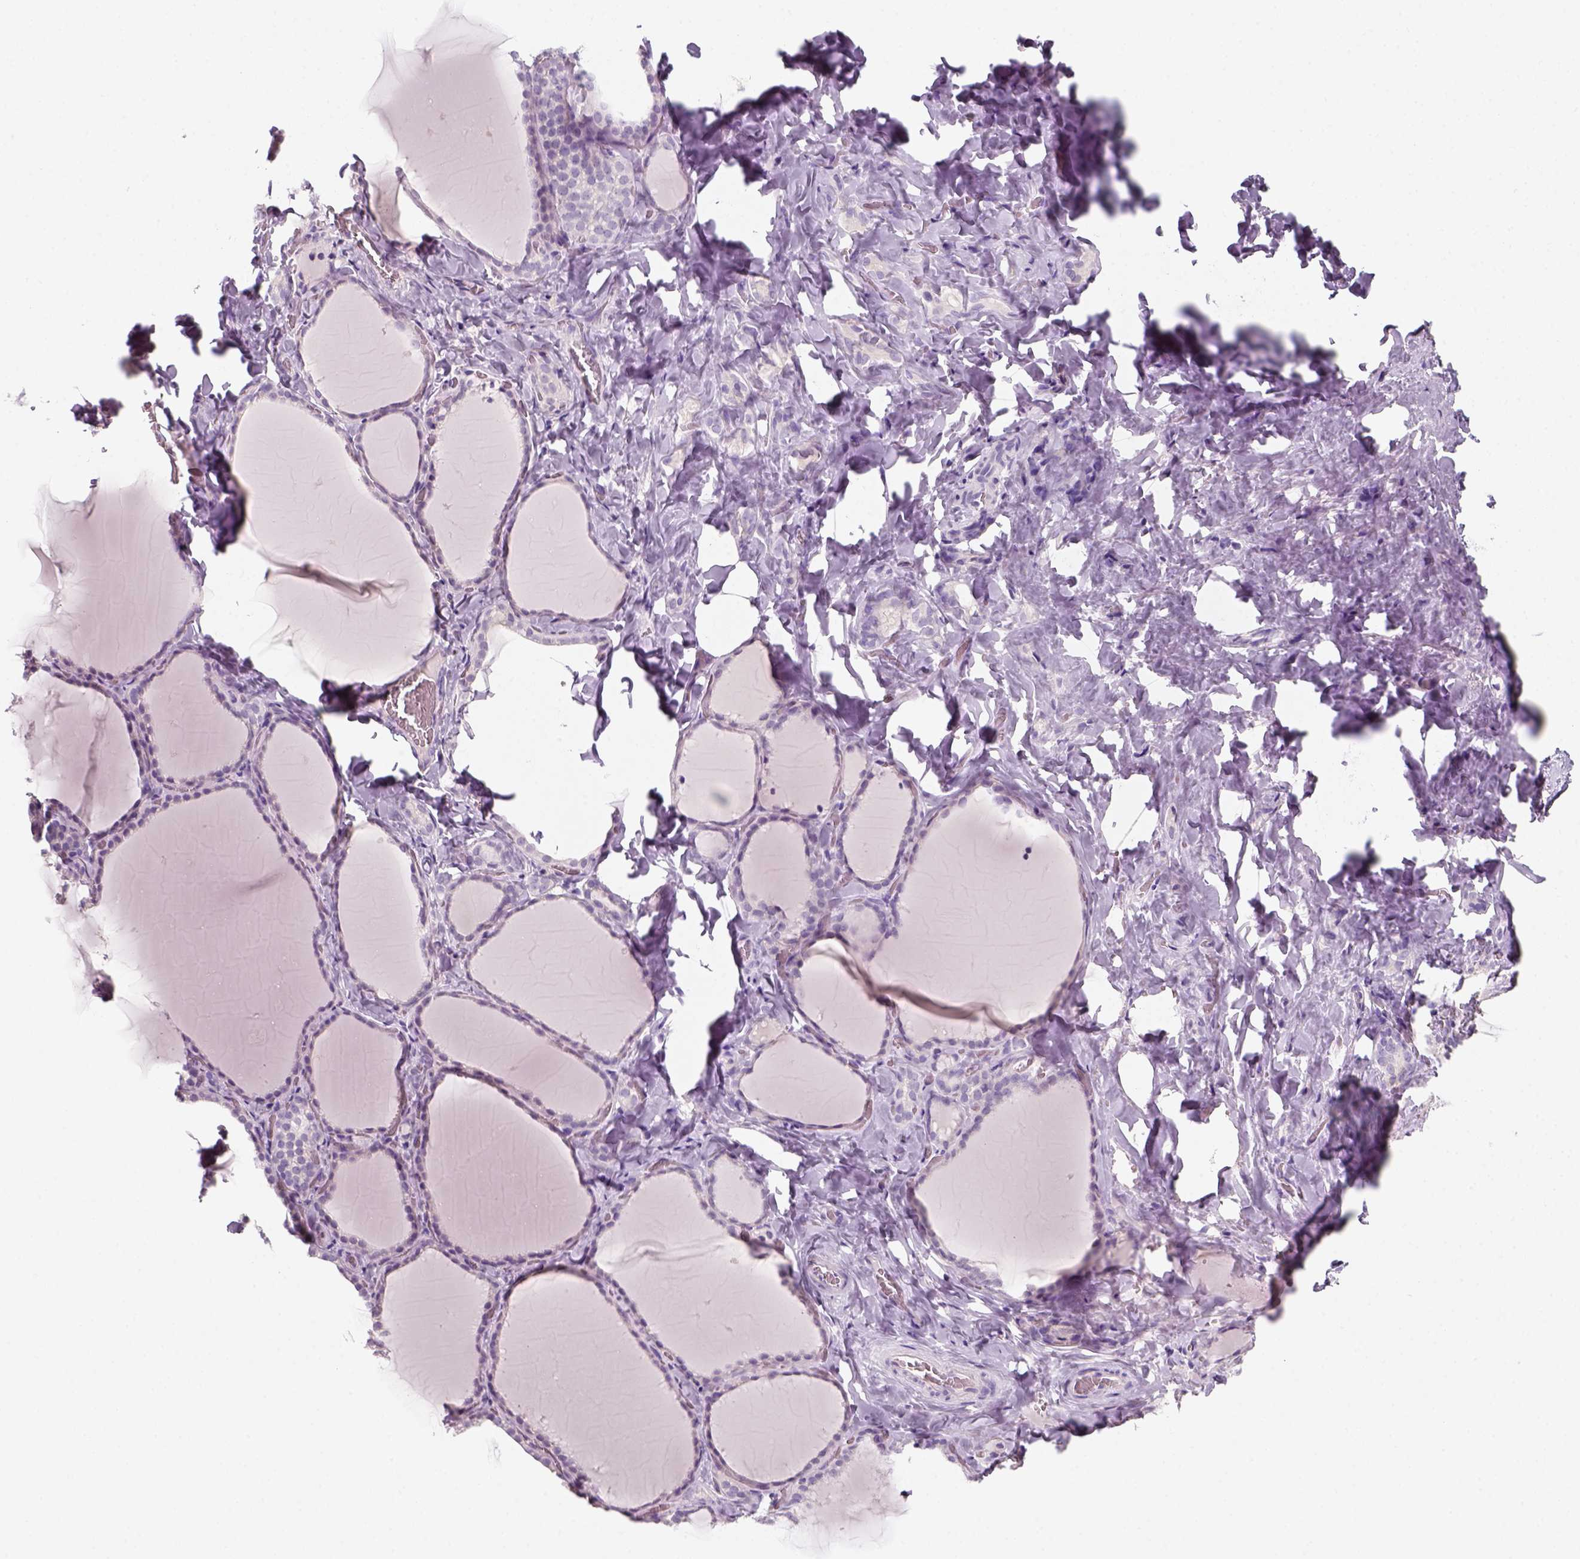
{"staining": {"intensity": "negative", "quantity": "none", "location": "none"}, "tissue": "thyroid gland", "cell_type": "Glandular cells", "image_type": "normal", "snomed": [{"axis": "morphology", "description": "Normal tissue, NOS"}, {"axis": "topography", "description": "Thyroid gland"}], "caption": "The micrograph demonstrates no staining of glandular cells in unremarkable thyroid gland.", "gene": "KRT25", "patient": {"sex": "female", "age": 22}}